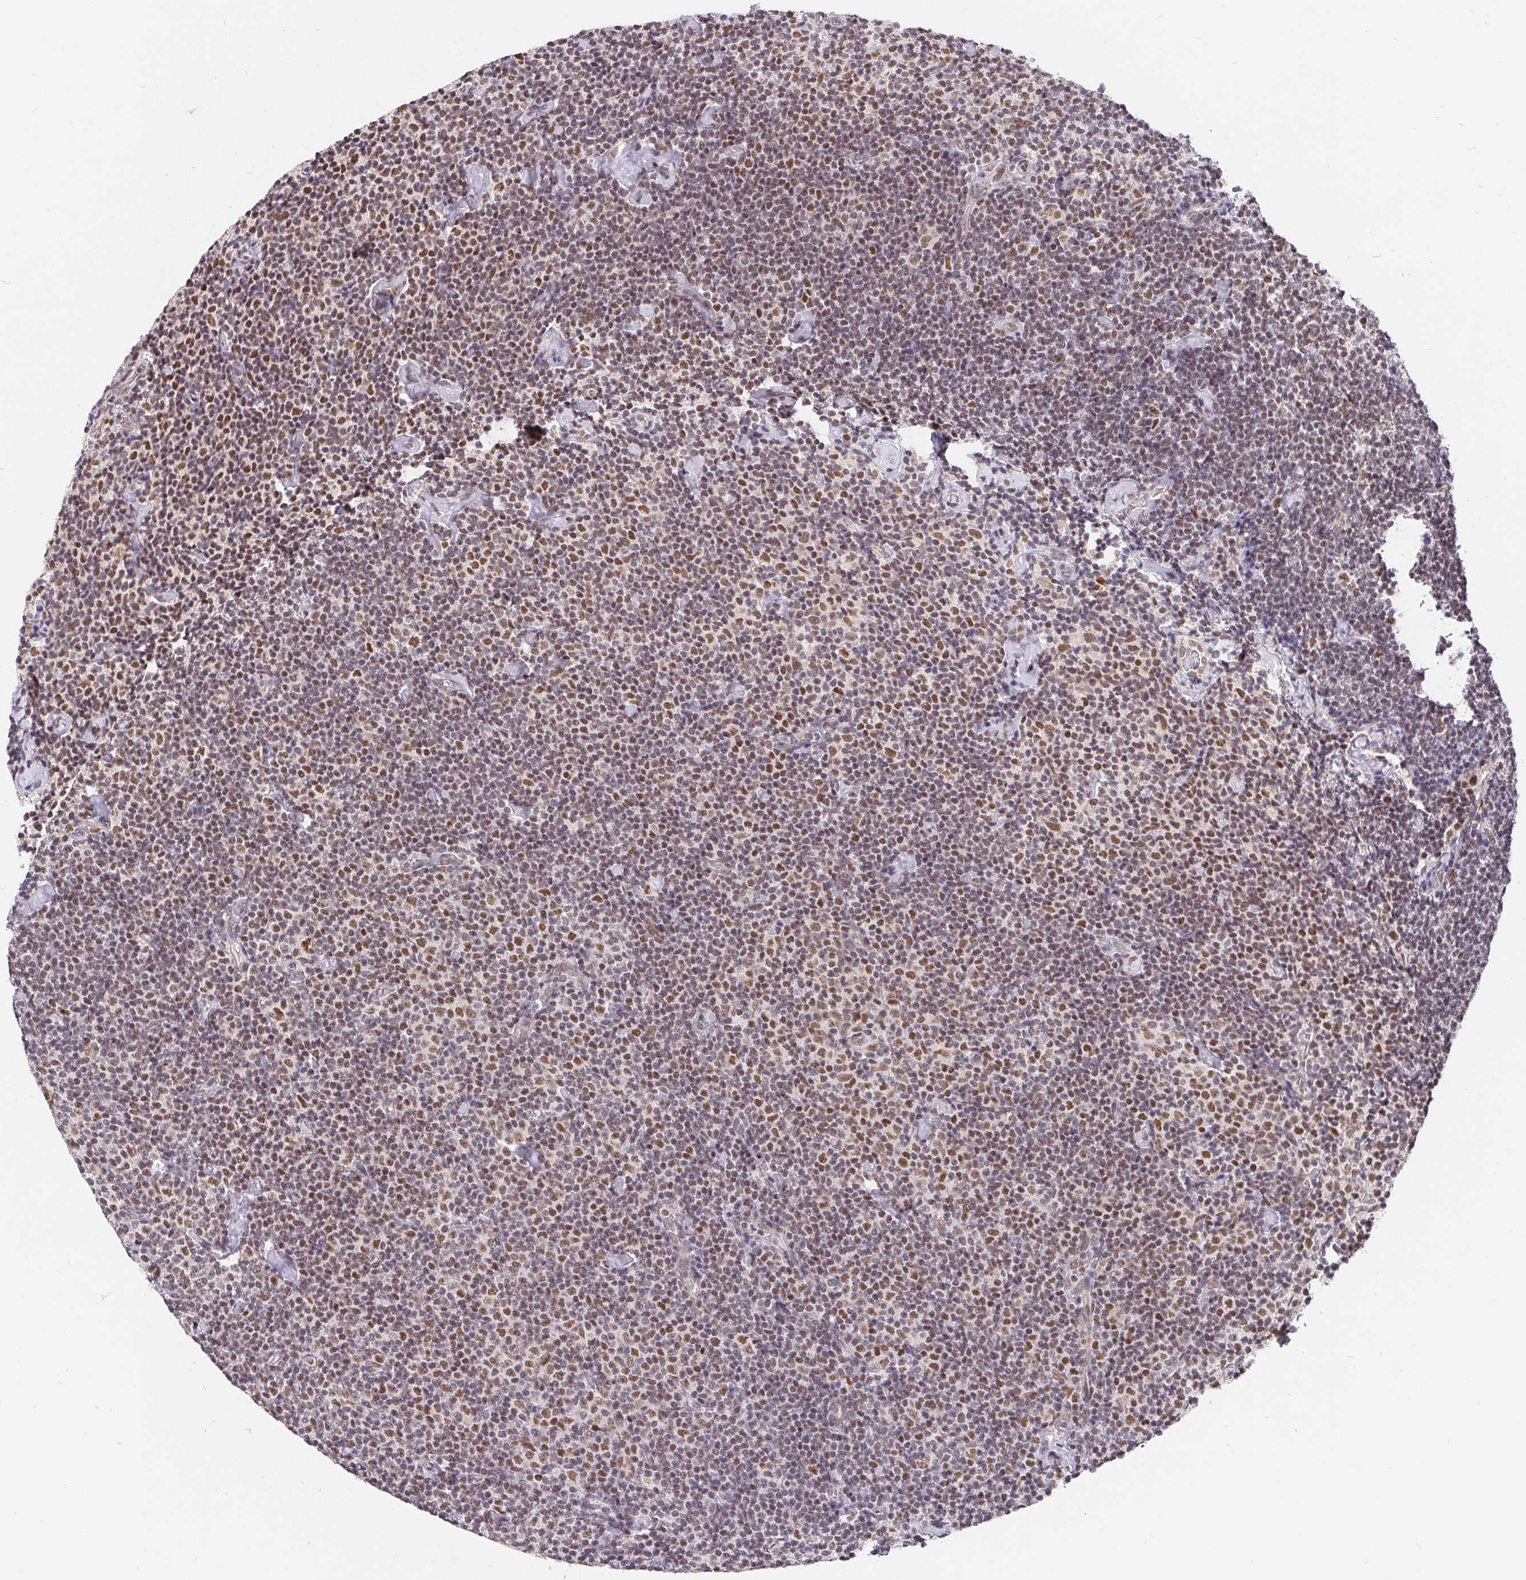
{"staining": {"intensity": "moderate", "quantity": "25%-75%", "location": "nuclear"}, "tissue": "lymphoma", "cell_type": "Tumor cells", "image_type": "cancer", "snomed": [{"axis": "morphology", "description": "Malignant lymphoma, non-Hodgkin's type, Low grade"}, {"axis": "topography", "description": "Lymph node"}], "caption": "Protein expression analysis of human lymphoma reveals moderate nuclear positivity in approximately 25%-75% of tumor cells.", "gene": "POU2F1", "patient": {"sex": "male", "age": 81}}